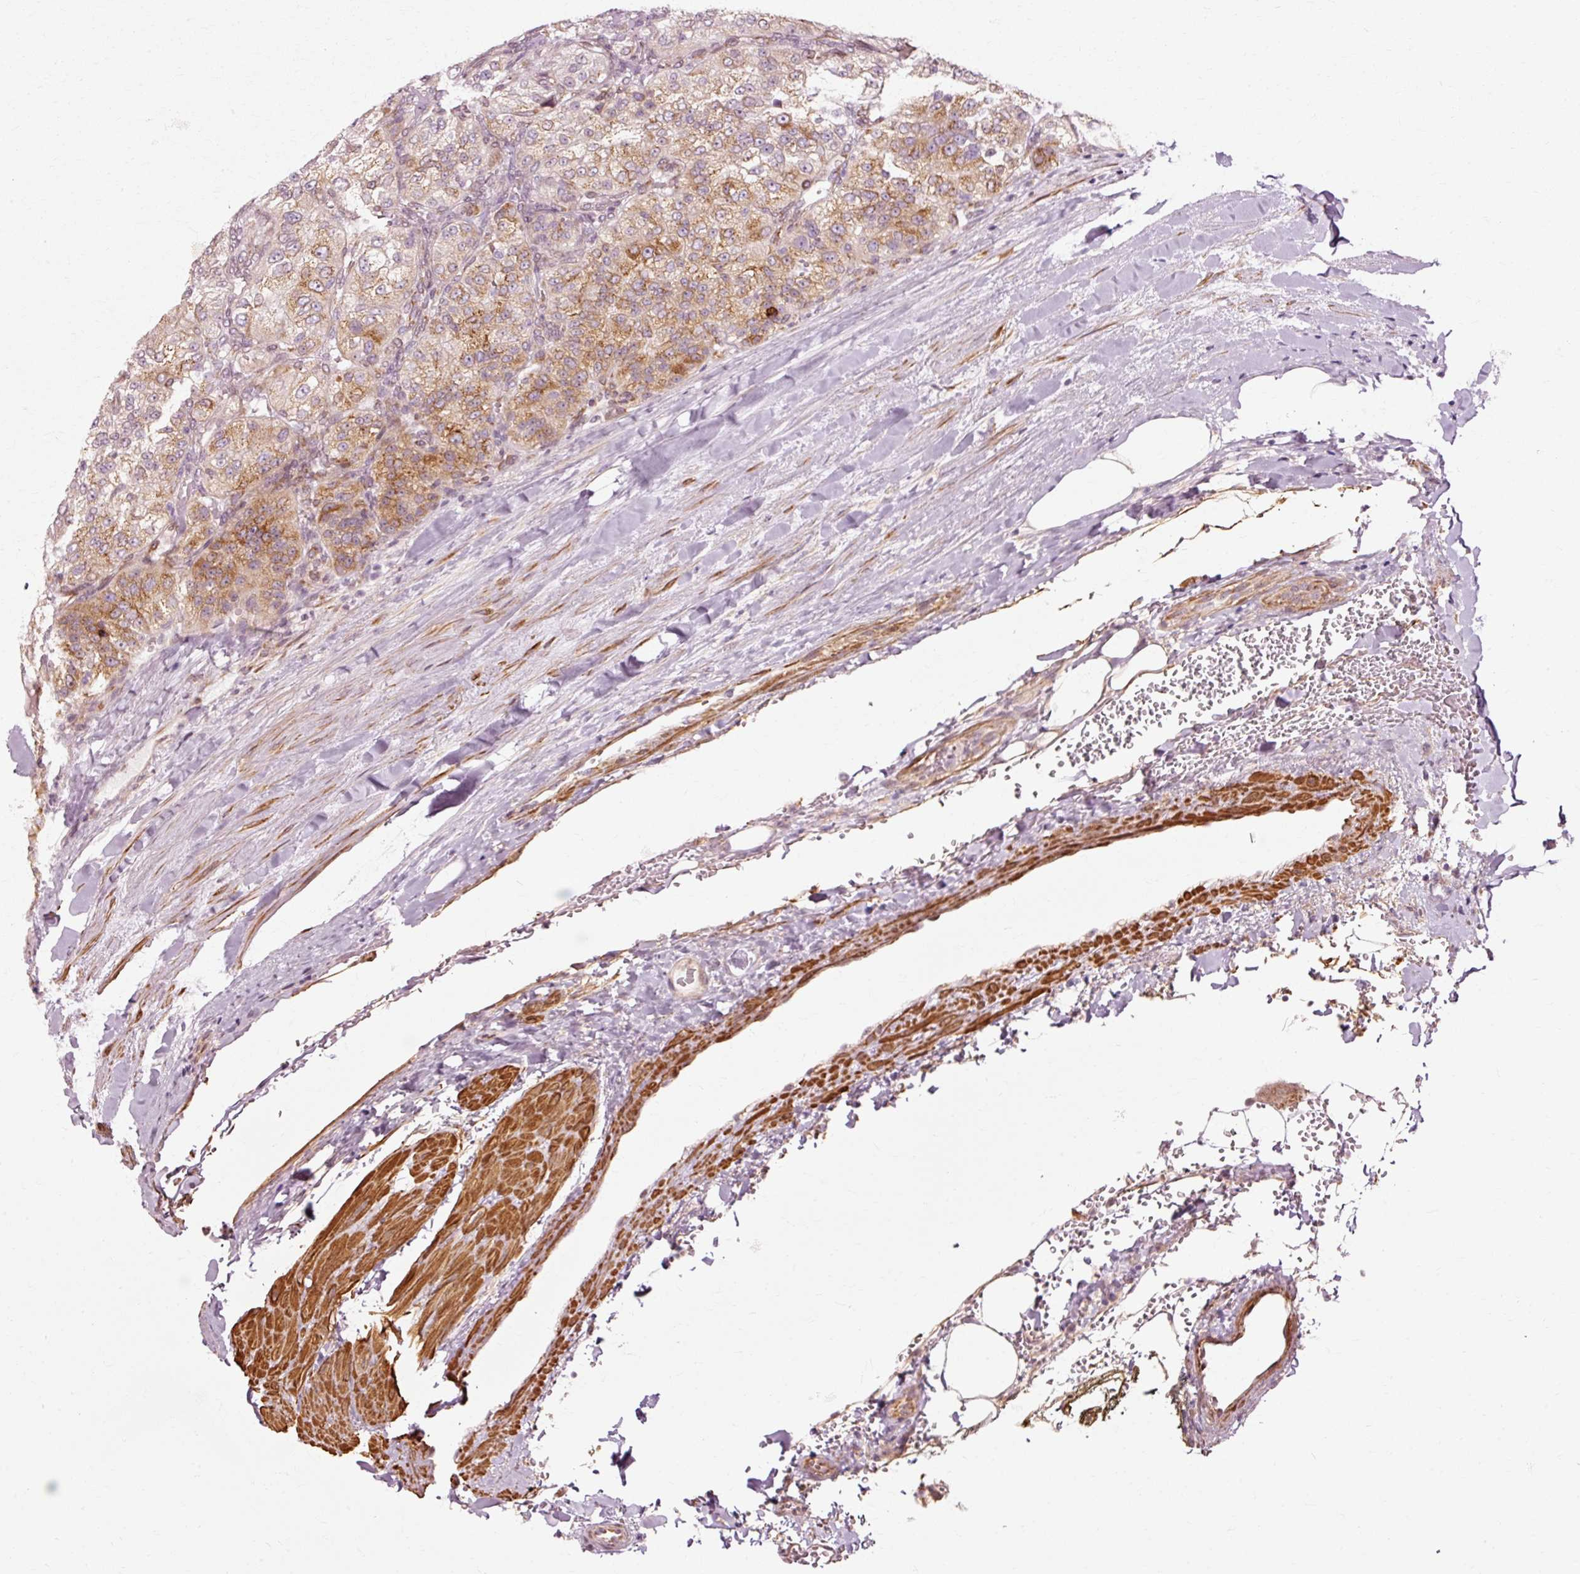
{"staining": {"intensity": "moderate", "quantity": "25%-75%", "location": "cytoplasmic/membranous"}, "tissue": "renal cancer", "cell_type": "Tumor cells", "image_type": "cancer", "snomed": [{"axis": "morphology", "description": "Adenocarcinoma, NOS"}, {"axis": "topography", "description": "Kidney"}], "caption": "Human renal adenocarcinoma stained with a protein marker shows moderate staining in tumor cells.", "gene": "RGPD5", "patient": {"sex": "female", "age": 63}}